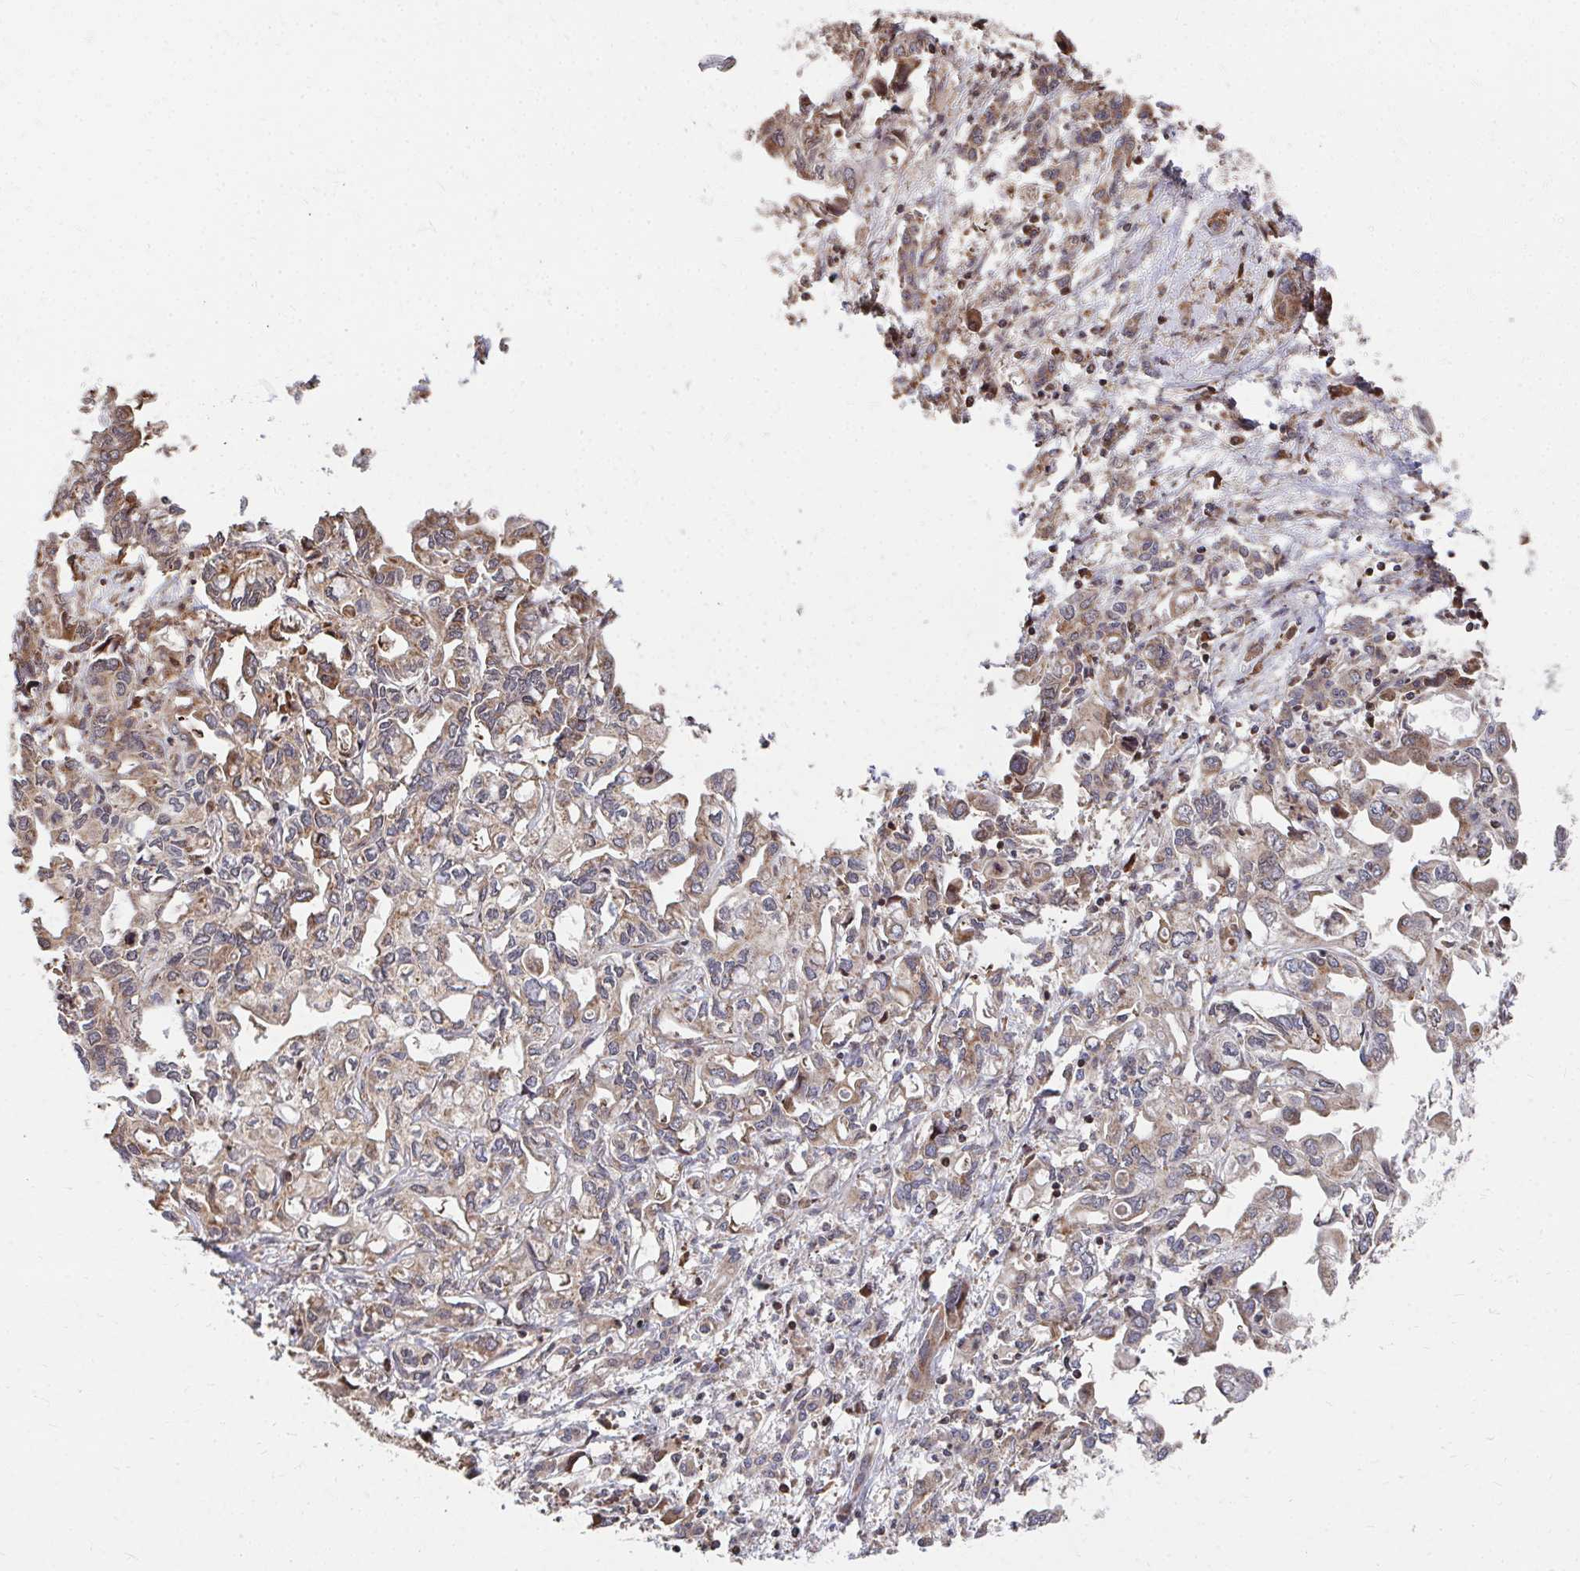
{"staining": {"intensity": "moderate", "quantity": ">75%", "location": "cytoplasmic/membranous"}, "tissue": "liver cancer", "cell_type": "Tumor cells", "image_type": "cancer", "snomed": [{"axis": "morphology", "description": "Cholangiocarcinoma"}, {"axis": "topography", "description": "Liver"}], "caption": "Moderate cytoplasmic/membranous protein staining is seen in about >75% of tumor cells in liver cancer.", "gene": "FAM89A", "patient": {"sex": "female", "age": 64}}